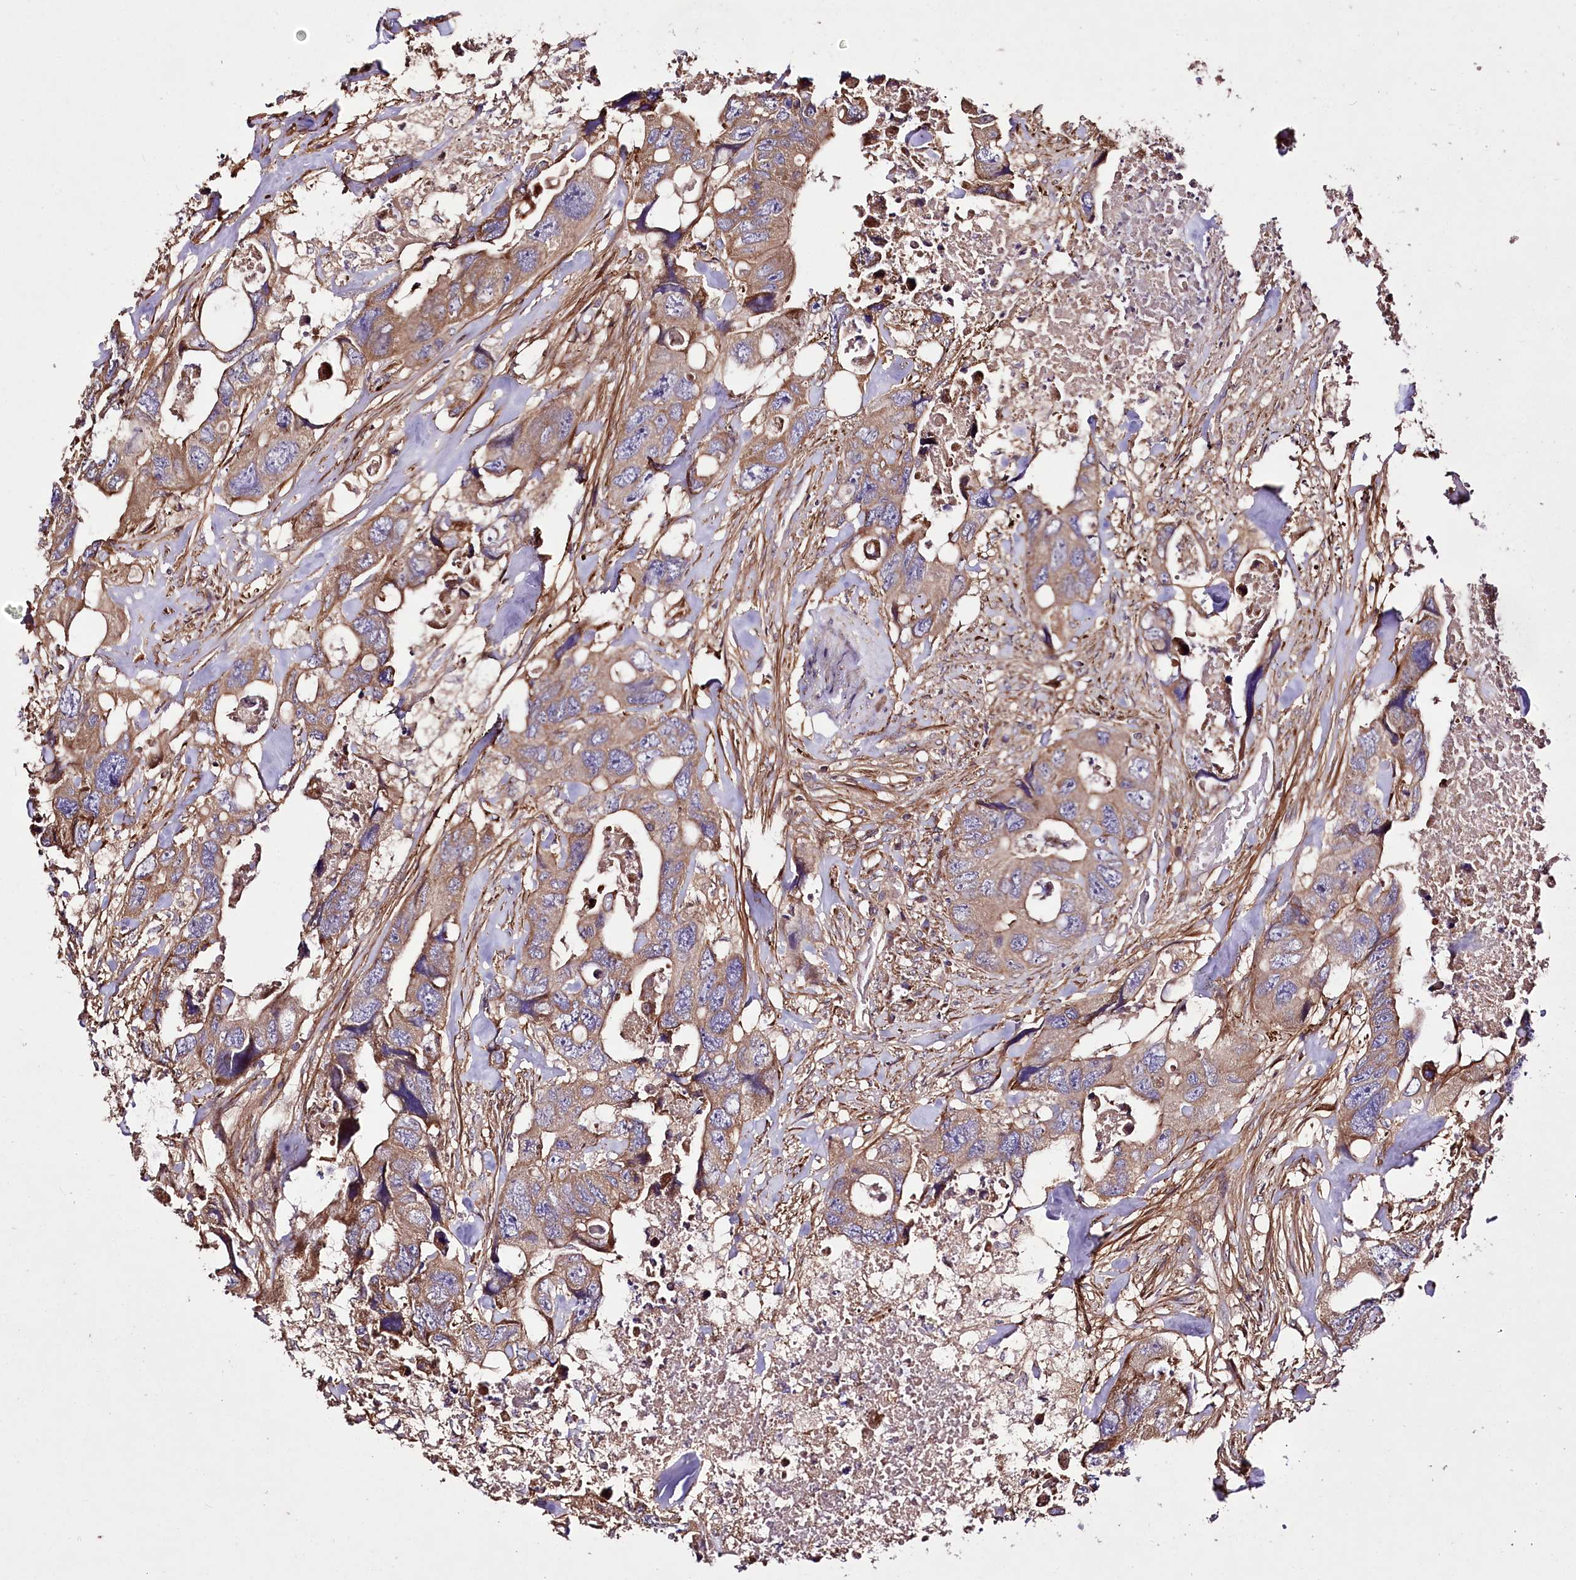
{"staining": {"intensity": "moderate", "quantity": ">75%", "location": "cytoplasmic/membranous"}, "tissue": "colorectal cancer", "cell_type": "Tumor cells", "image_type": "cancer", "snomed": [{"axis": "morphology", "description": "Adenocarcinoma, NOS"}, {"axis": "topography", "description": "Rectum"}], "caption": "Immunohistochemical staining of adenocarcinoma (colorectal) reveals medium levels of moderate cytoplasmic/membranous staining in approximately >75% of tumor cells.", "gene": "WWC1", "patient": {"sex": "male", "age": 57}}